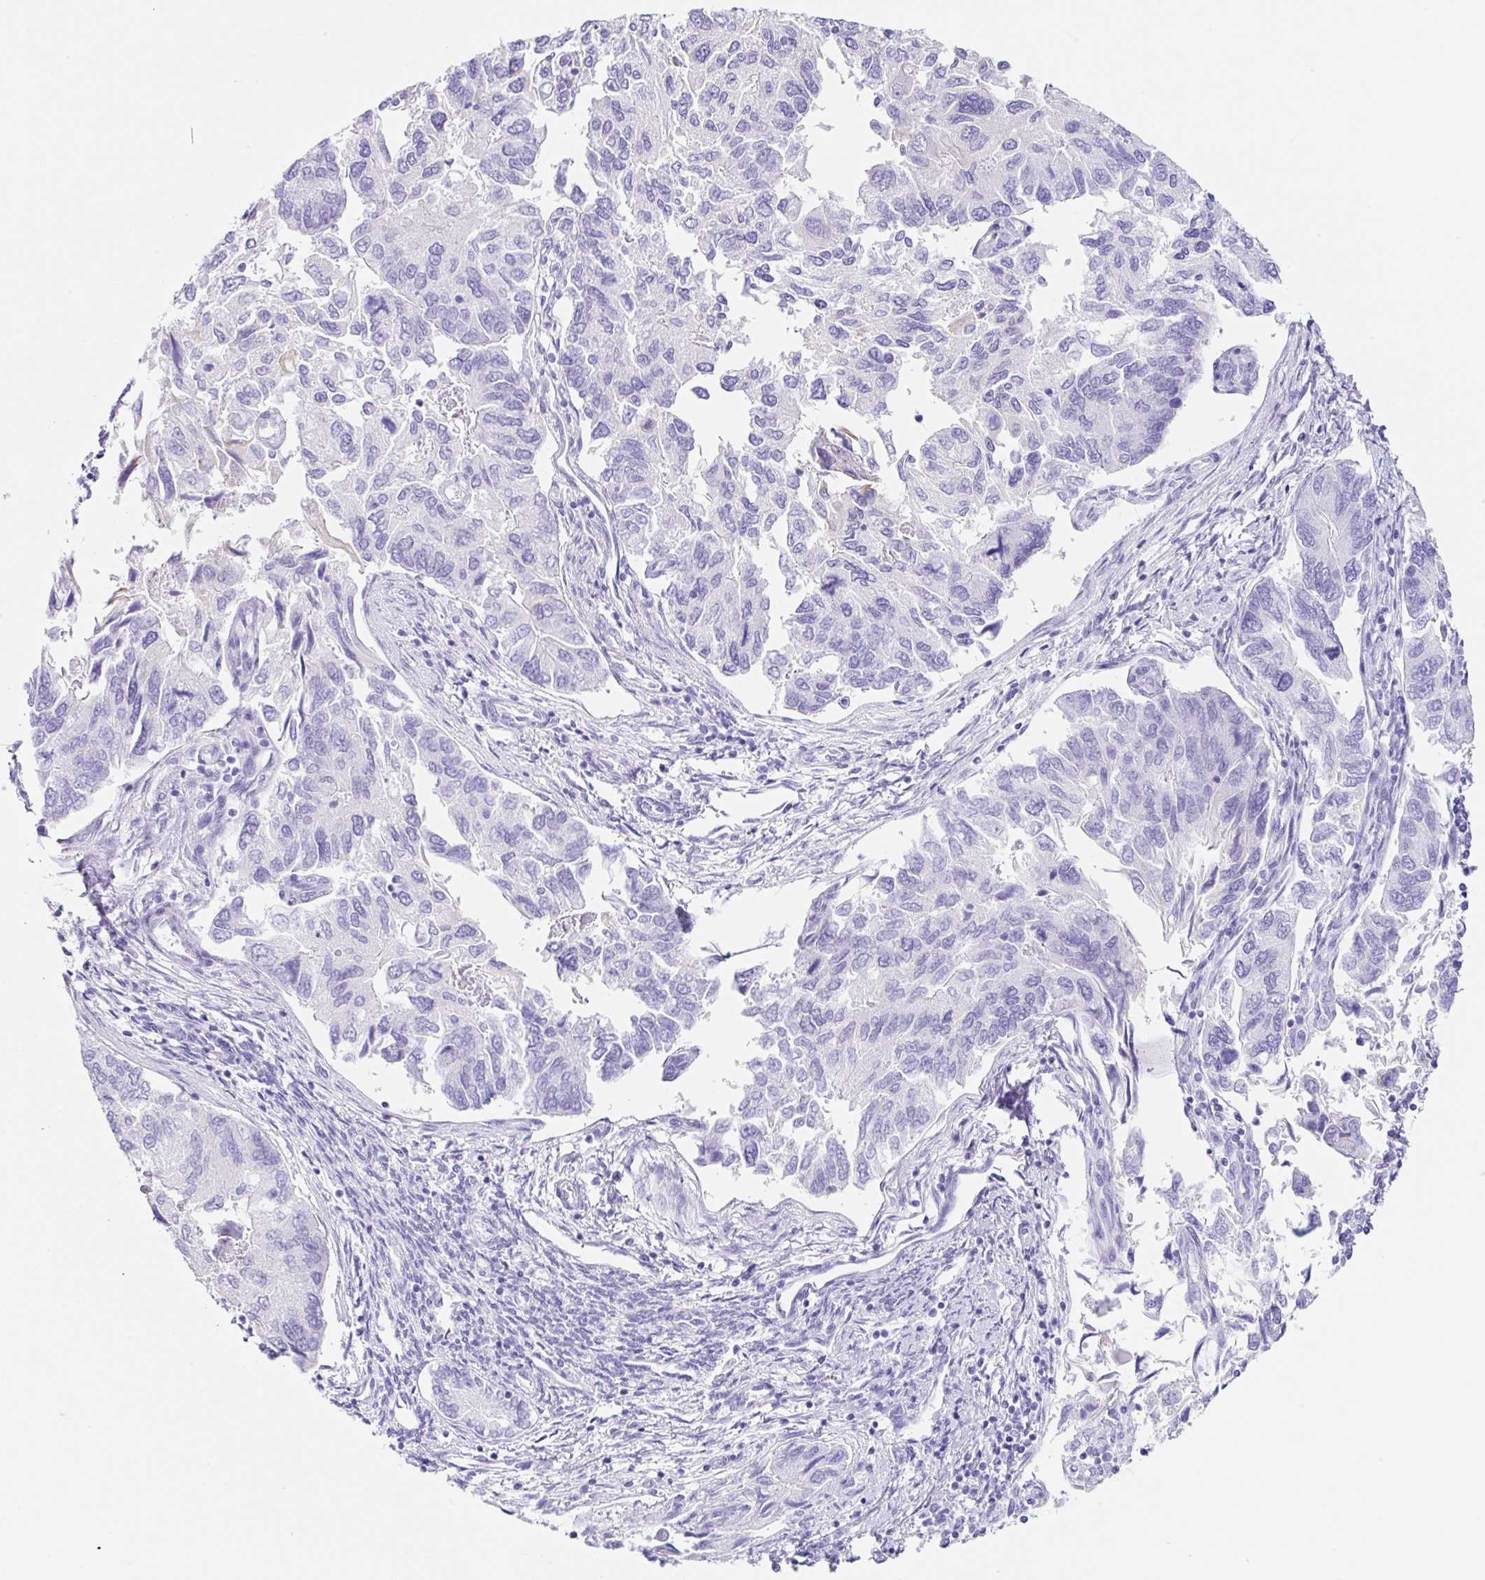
{"staining": {"intensity": "negative", "quantity": "none", "location": "none"}, "tissue": "endometrial cancer", "cell_type": "Tumor cells", "image_type": "cancer", "snomed": [{"axis": "morphology", "description": "Carcinoma, NOS"}, {"axis": "topography", "description": "Uterus"}], "caption": "This is an IHC histopathology image of endometrial cancer (carcinoma). There is no staining in tumor cells.", "gene": "CLDND2", "patient": {"sex": "female", "age": 76}}